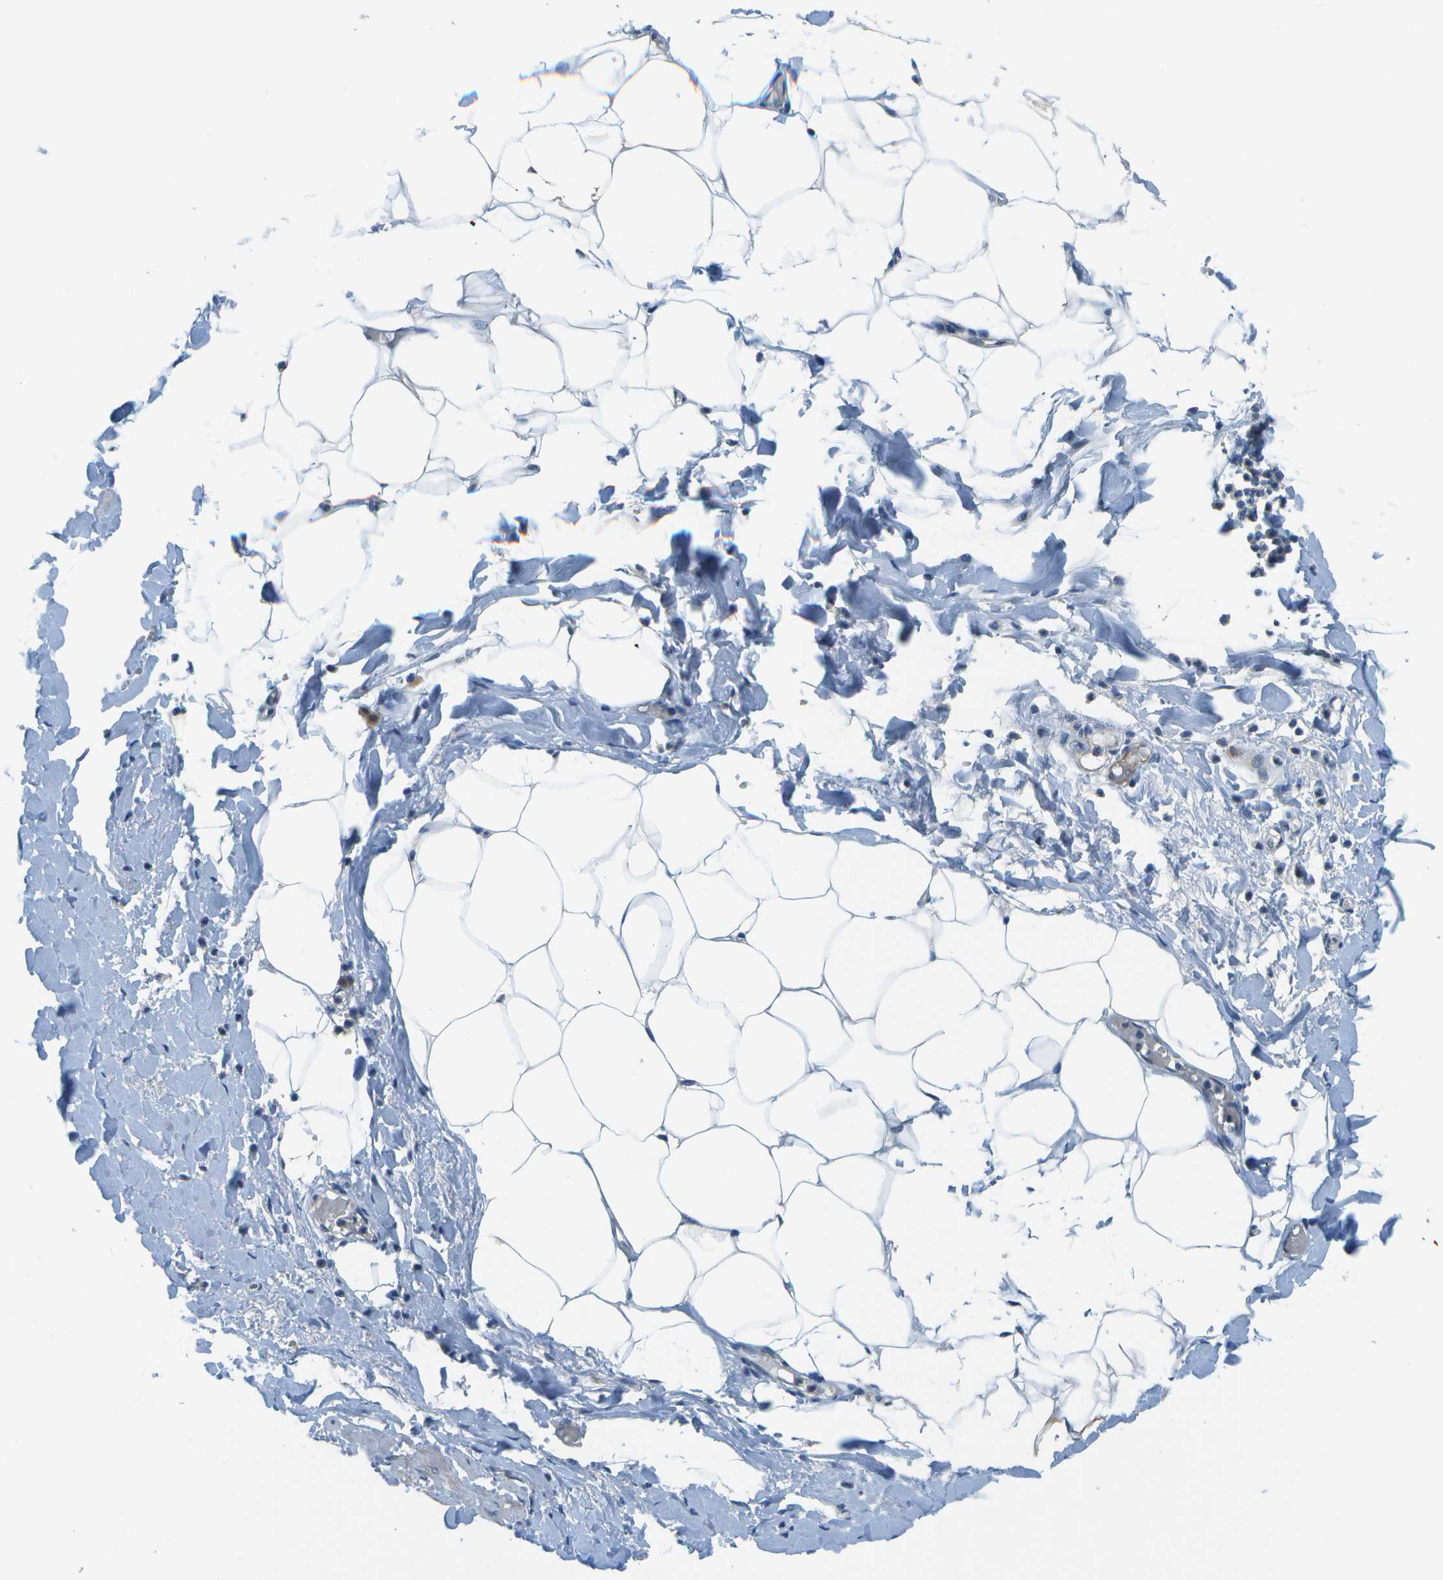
{"staining": {"intensity": "negative", "quantity": "none", "location": "none"}, "tissue": "adipose tissue", "cell_type": "Adipocytes", "image_type": "normal", "snomed": [{"axis": "morphology", "description": "Normal tissue, NOS"}, {"axis": "topography", "description": "Soft tissue"}, {"axis": "topography", "description": "Vascular tissue"}], "caption": "Adipocytes show no significant protein staining in benign adipose tissue. Brightfield microscopy of immunohistochemistry stained with DAB (3,3'-diaminobenzidine) (brown) and hematoxylin (blue), captured at high magnification.", "gene": "ENPP5", "patient": {"sex": "female", "age": 35}}